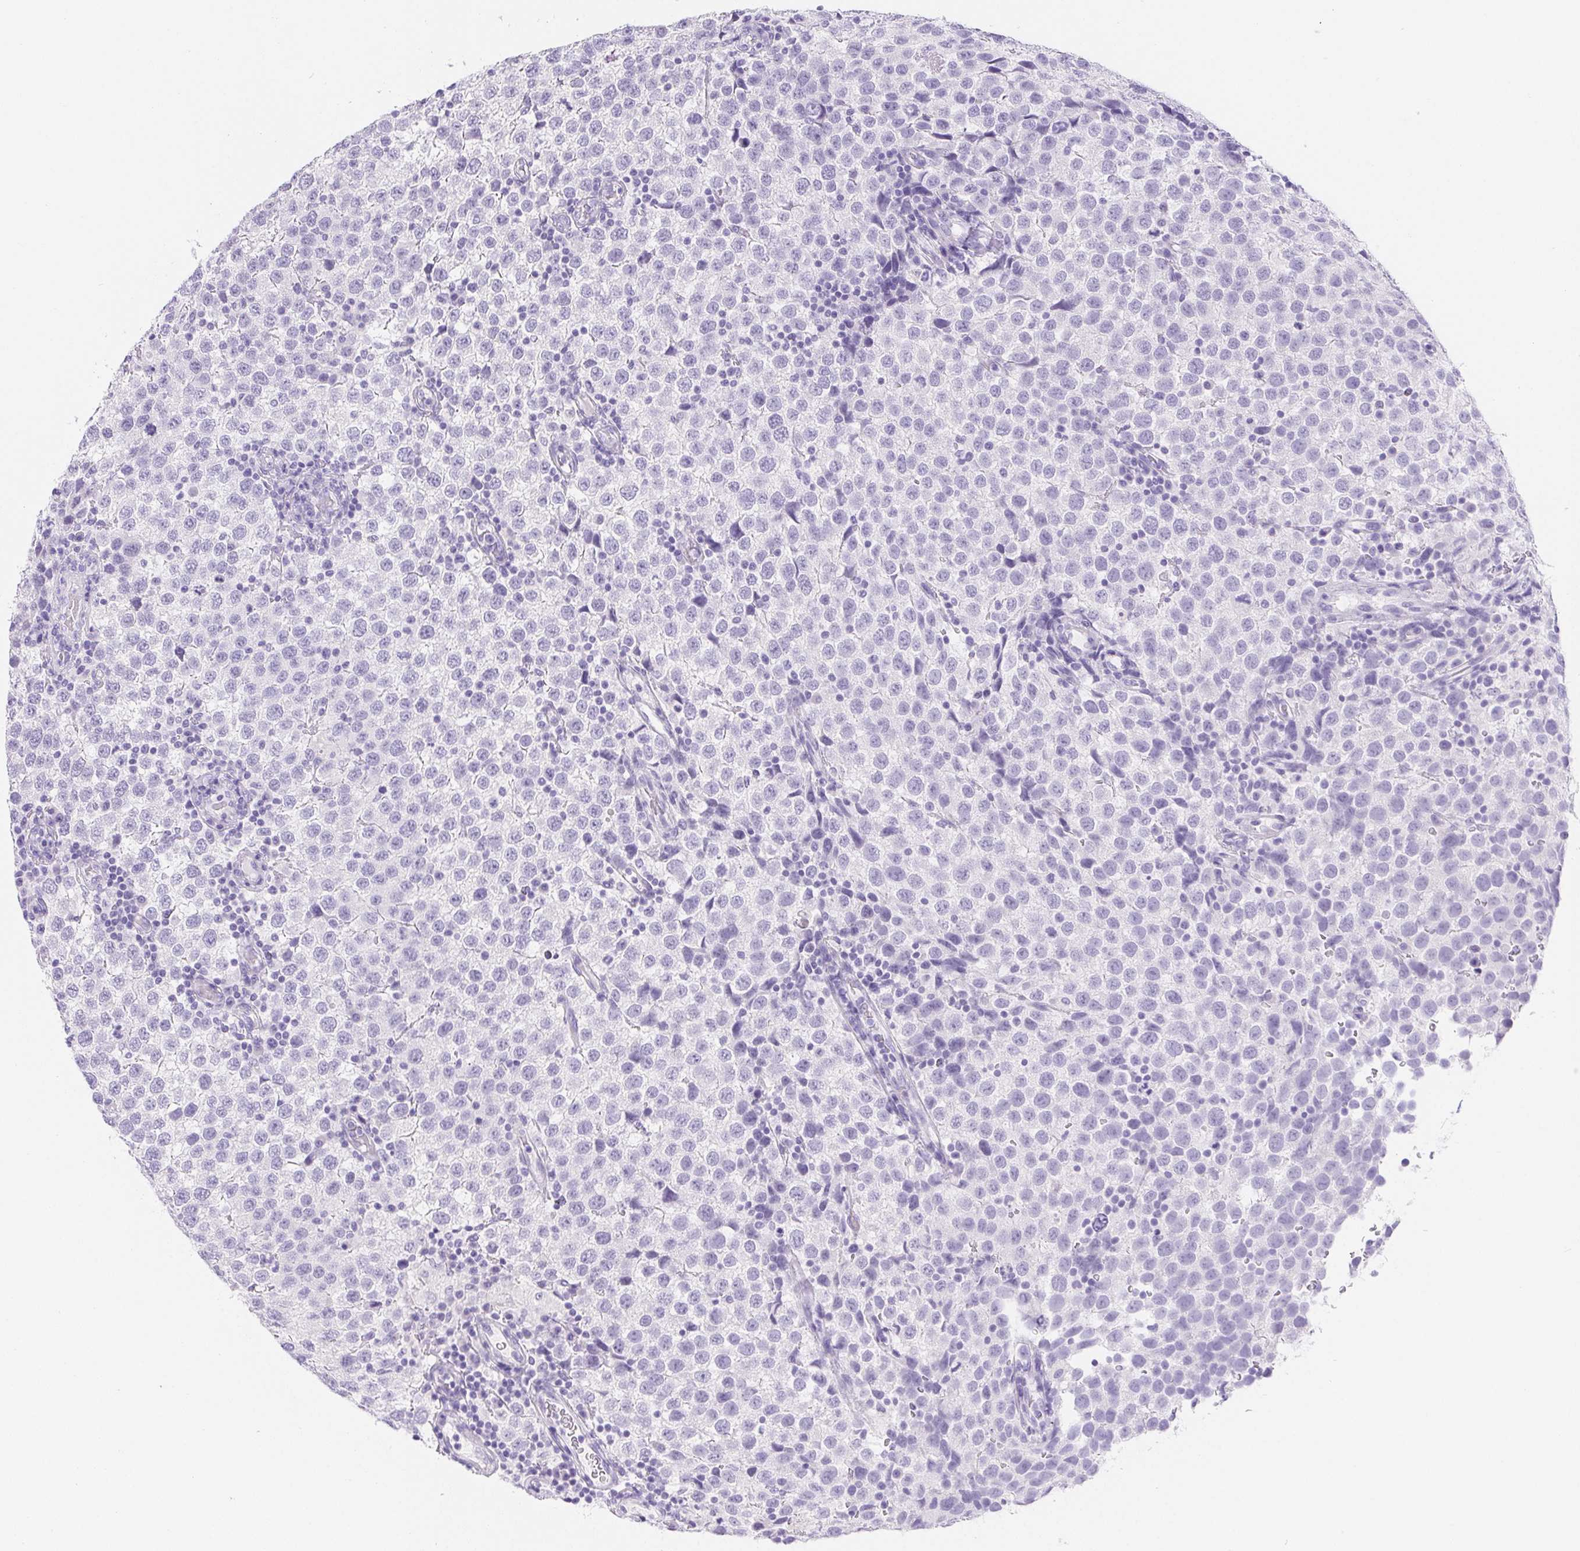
{"staining": {"intensity": "negative", "quantity": "none", "location": "none"}, "tissue": "testis cancer", "cell_type": "Tumor cells", "image_type": "cancer", "snomed": [{"axis": "morphology", "description": "Seminoma, NOS"}, {"axis": "topography", "description": "Testis"}], "caption": "DAB (3,3'-diaminobenzidine) immunohistochemical staining of testis cancer displays no significant staining in tumor cells. The staining was performed using DAB to visualize the protein expression in brown, while the nuclei were stained in blue with hematoxylin (Magnification: 20x).", "gene": "PNLIP", "patient": {"sex": "male", "age": 34}}